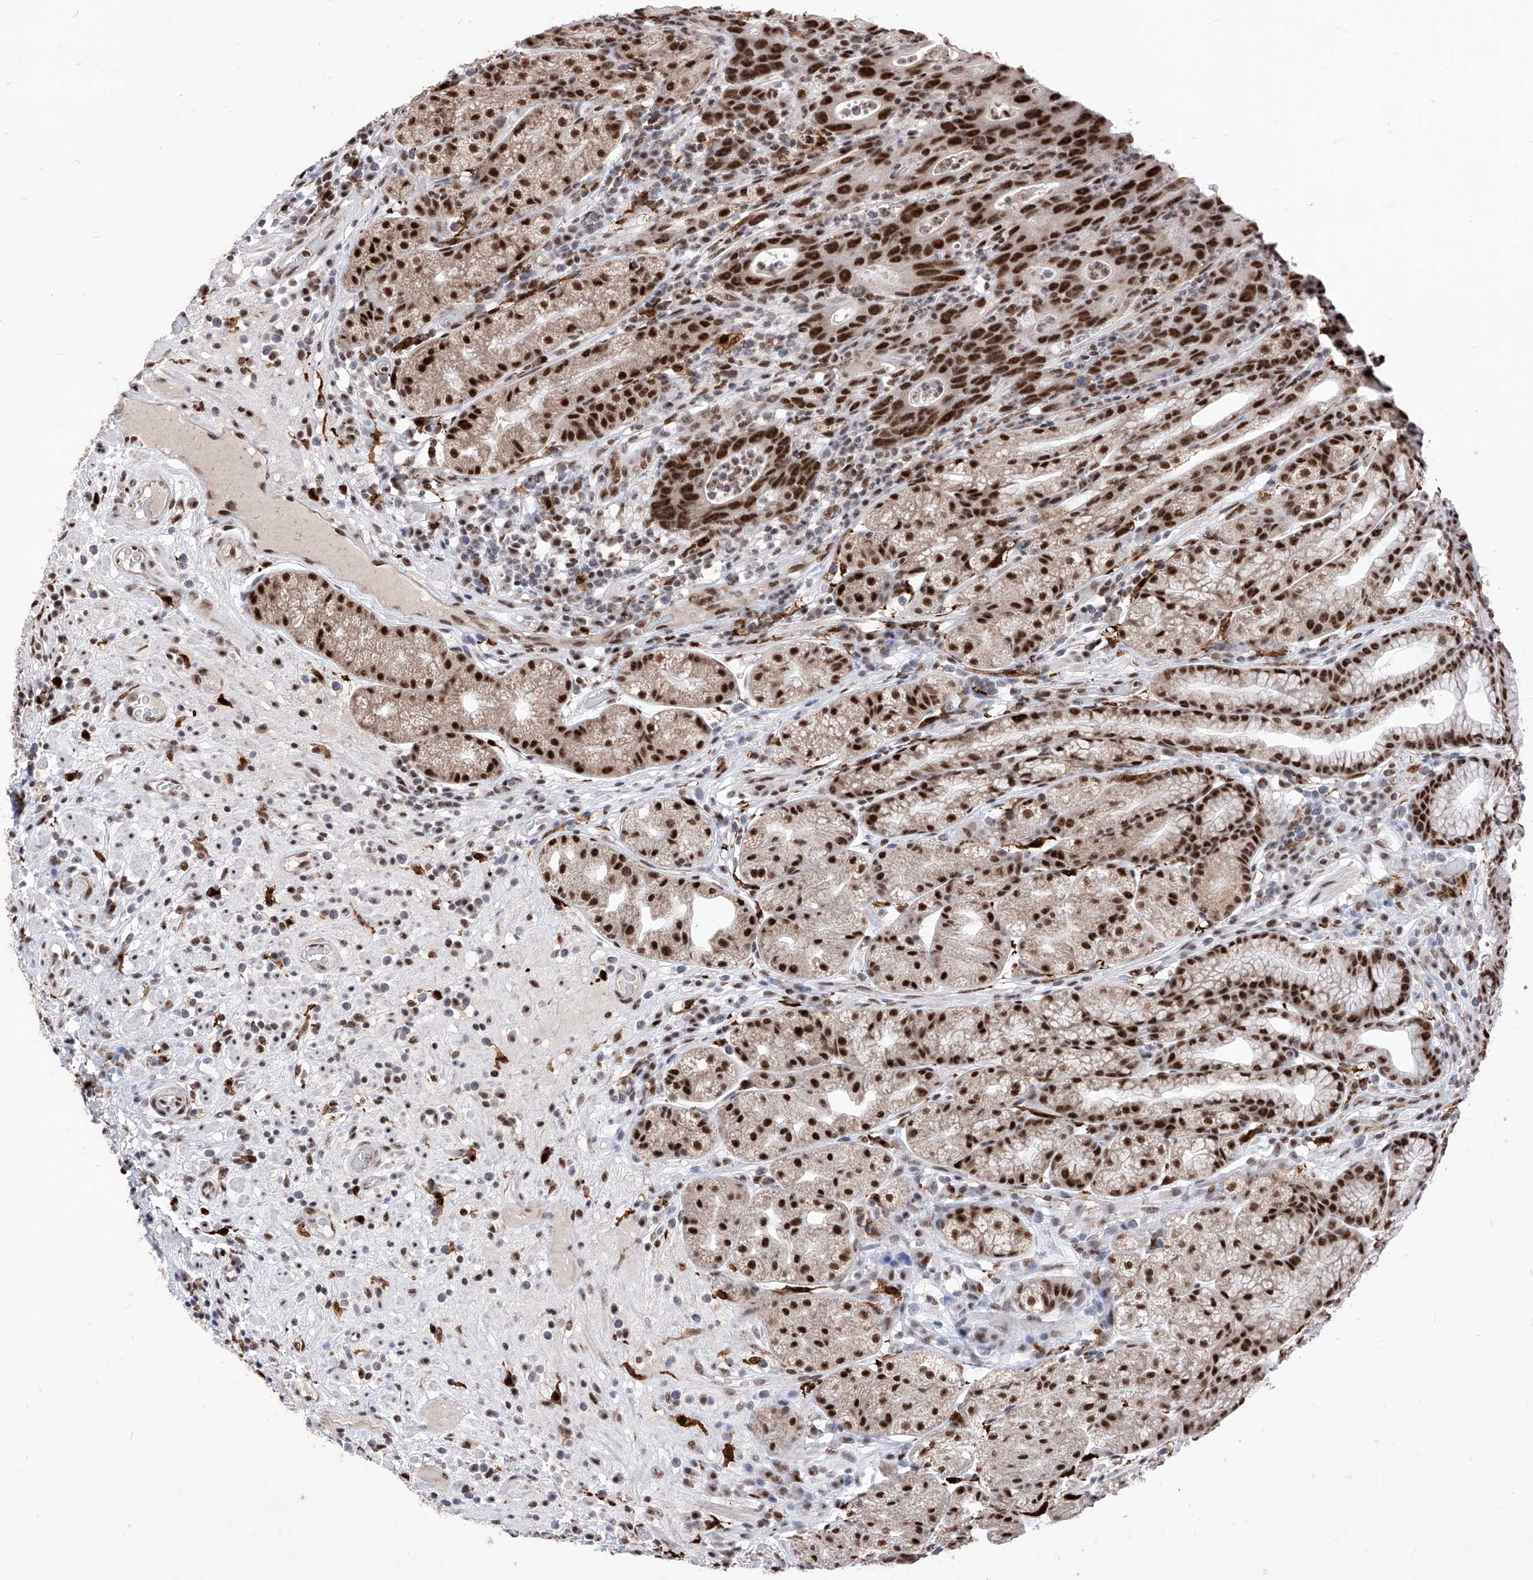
{"staining": {"intensity": "strong", "quantity": ">75%", "location": "nuclear"}, "tissue": "stomach", "cell_type": "Glandular cells", "image_type": "normal", "snomed": [{"axis": "morphology", "description": "Normal tissue, NOS"}, {"axis": "topography", "description": "Stomach"}], "caption": "Immunohistochemical staining of normal human stomach exhibits >75% levels of strong nuclear protein staining in about >75% of glandular cells.", "gene": "PHF5A", "patient": {"sex": "male", "age": 57}}